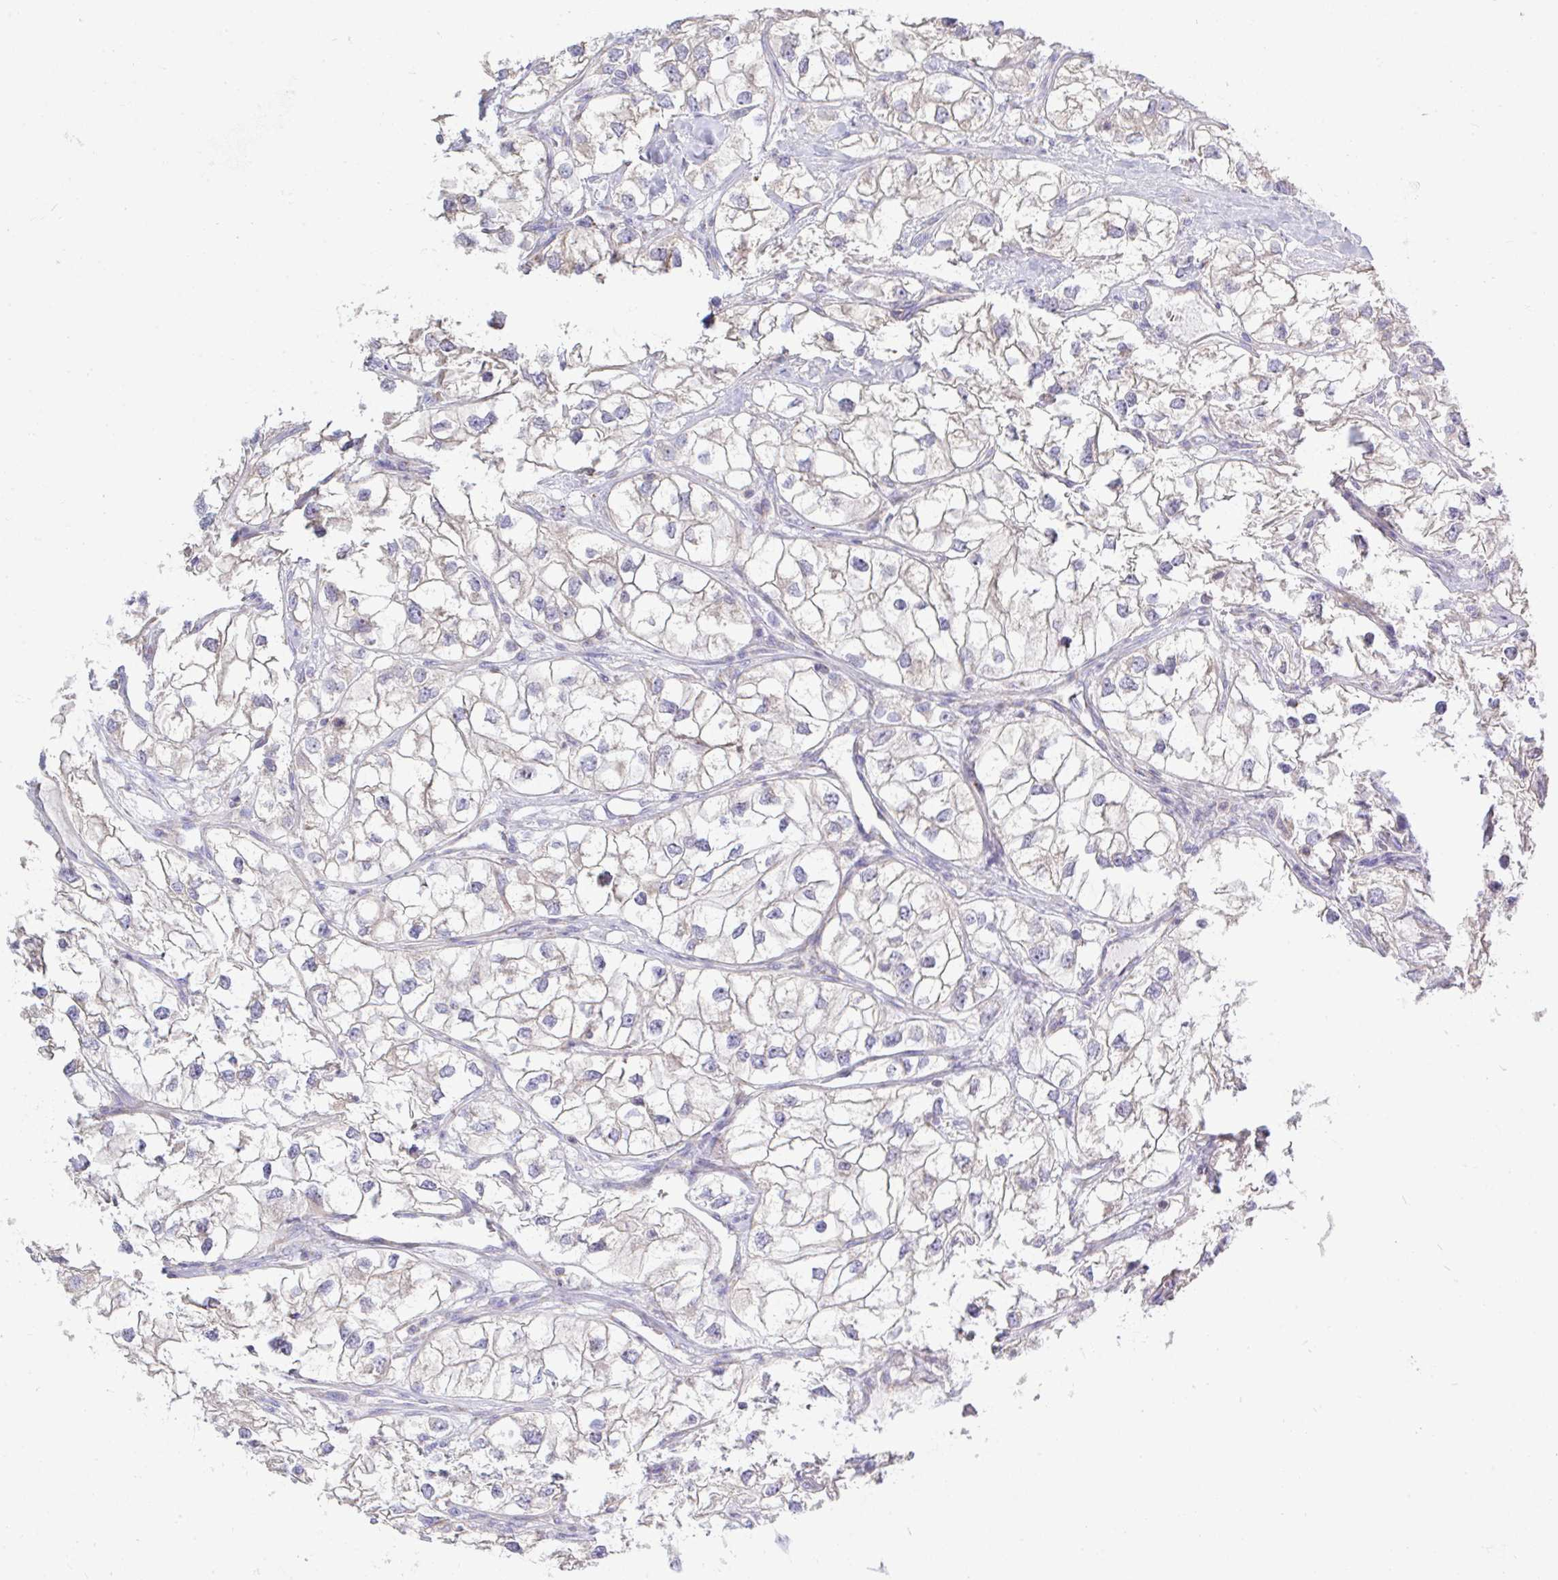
{"staining": {"intensity": "weak", "quantity": "<25%", "location": "cytoplasmic/membranous"}, "tissue": "renal cancer", "cell_type": "Tumor cells", "image_type": "cancer", "snomed": [{"axis": "morphology", "description": "Adenocarcinoma, NOS"}, {"axis": "topography", "description": "Kidney"}], "caption": "This is a histopathology image of immunohistochemistry staining of adenocarcinoma (renal), which shows no expression in tumor cells.", "gene": "NDUFA7", "patient": {"sex": "male", "age": 59}}